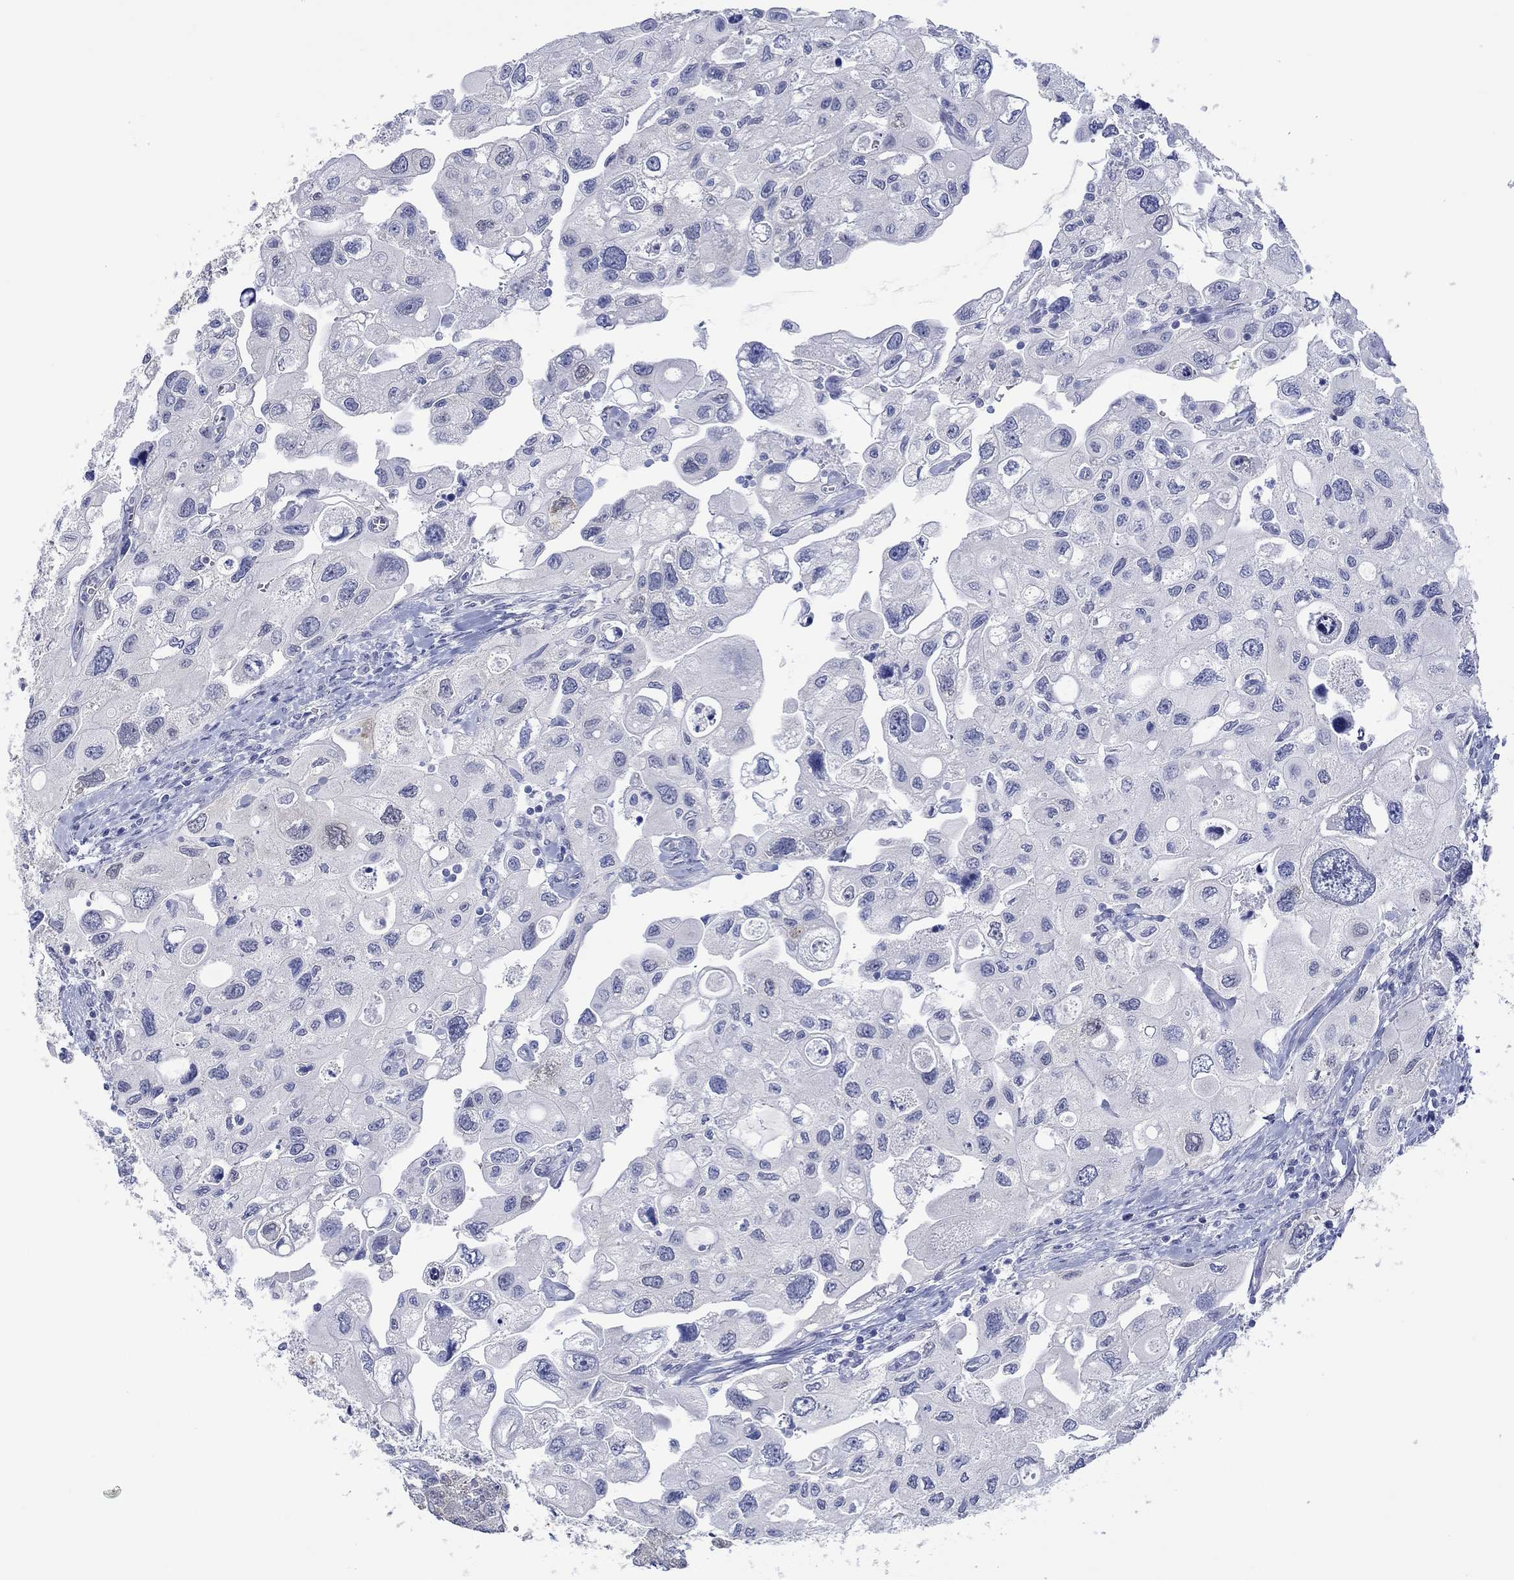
{"staining": {"intensity": "negative", "quantity": "none", "location": "none"}, "tissue": "urothelial cancer", "cell_type": "Tumor cells", "image_type": "cancer", "snomed": [{"axis": "morphology", "description": "Urothelial carcinoma, High grade"}, {"axis": "topography", "description": "Urinary bladder"}], "caption": "Human high-grade urothelial carcinoma stained for a protein using immunohistochemistry (IHC) demonstrates no positivity in tumor cells.", "gene": "MSI1", "patient": {"sex": "male", "age": 59}}